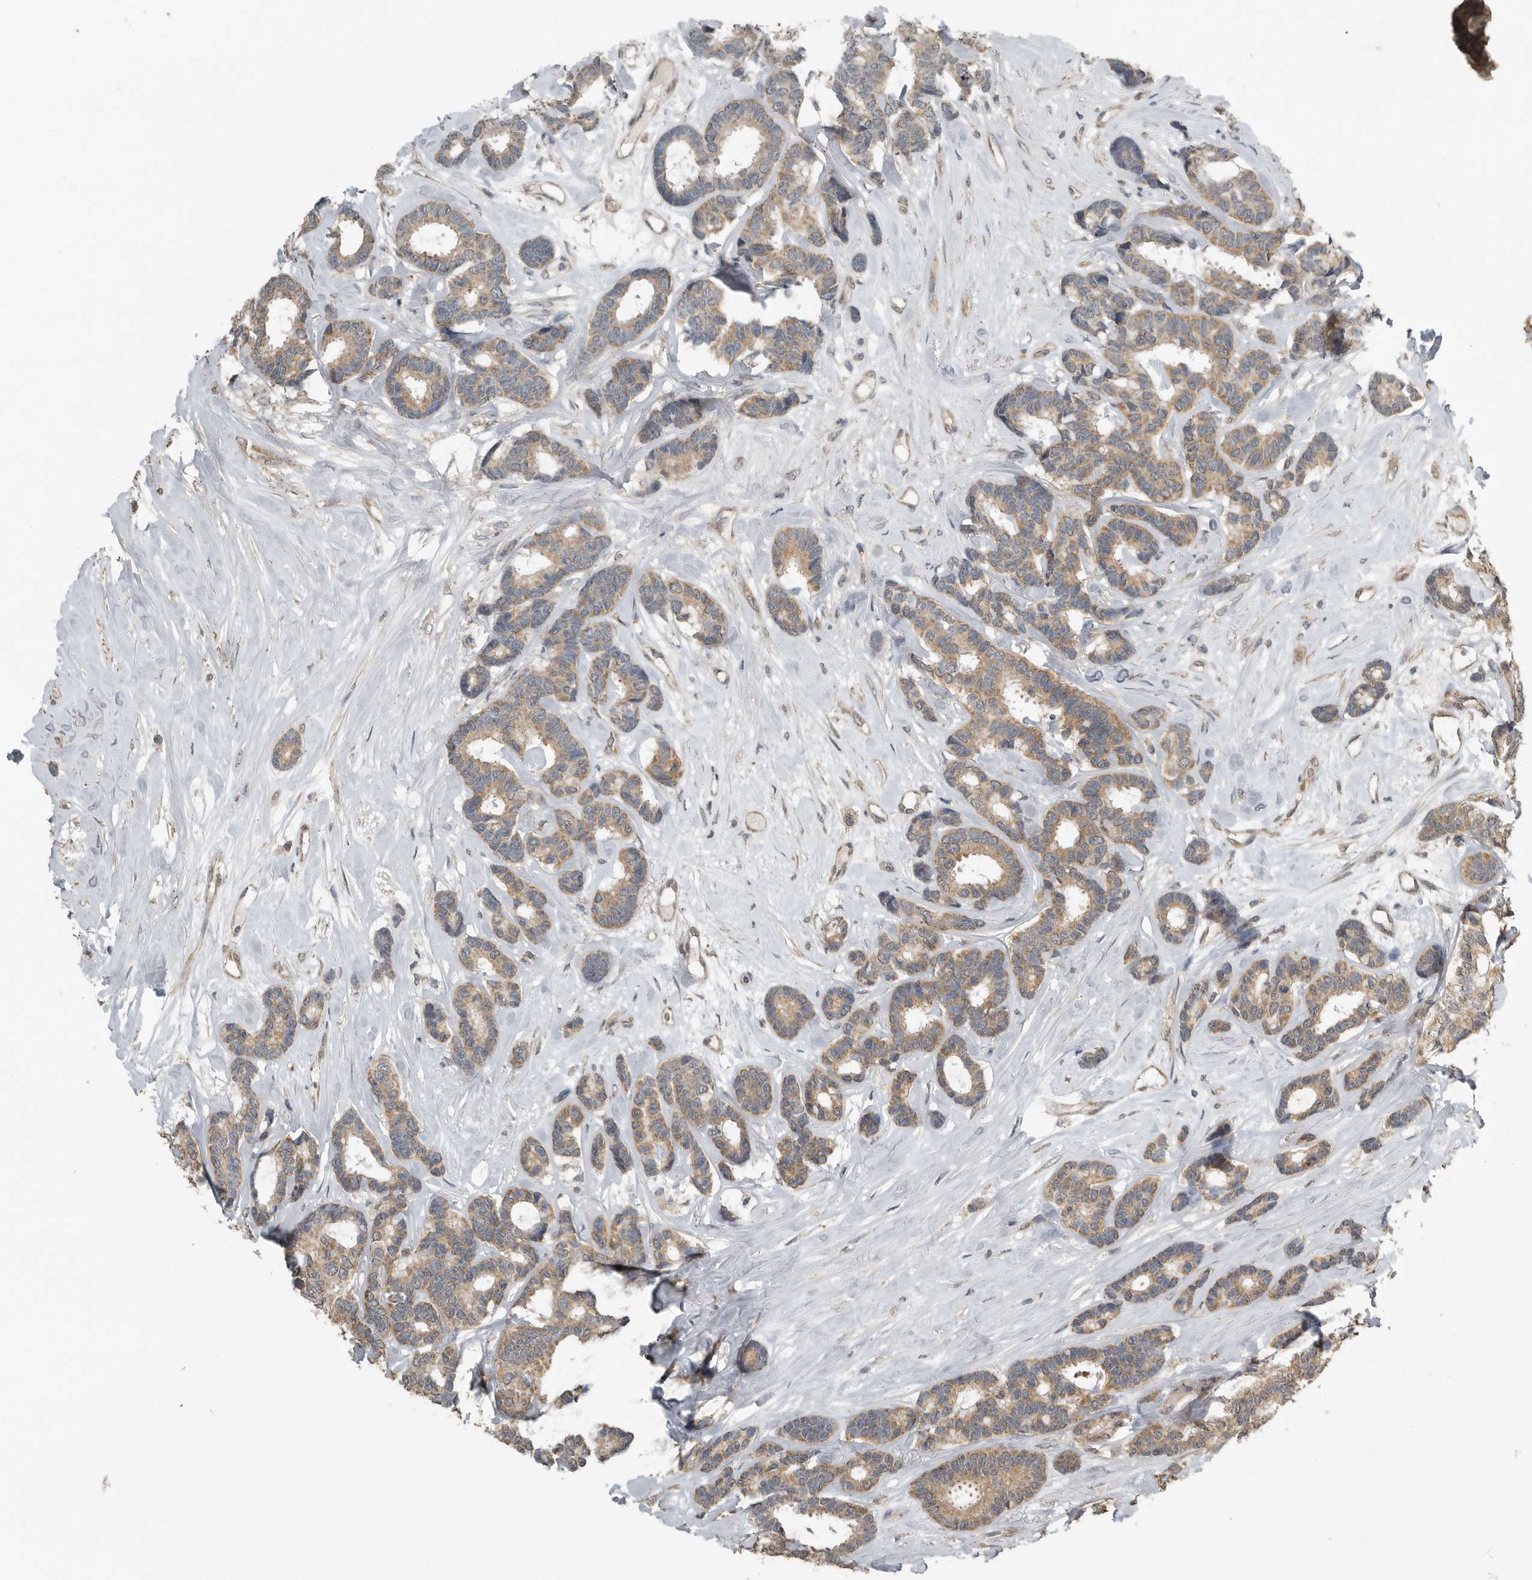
{"staining": {"intensity": "moderate", "quantity": ">75%", "location": "cytoplasmic/membranous"}, "tissue": "breast cancer", "cell_type": "Tumor cells", "image_type": "cancer", "snomed": [{"axis": "morphology", "description": "Duct carcinoma"}, {"axis": "topography", "description": "Breast"}], "caption": "Moderate cytoplasmic/membranous positivity for a protein is identified in approximately >75% of tumor cells of breast infiltrating ductal carcinoma using IHC.", "gene": "AFAP1", "patient": {"sex": "female", "age": 87}}